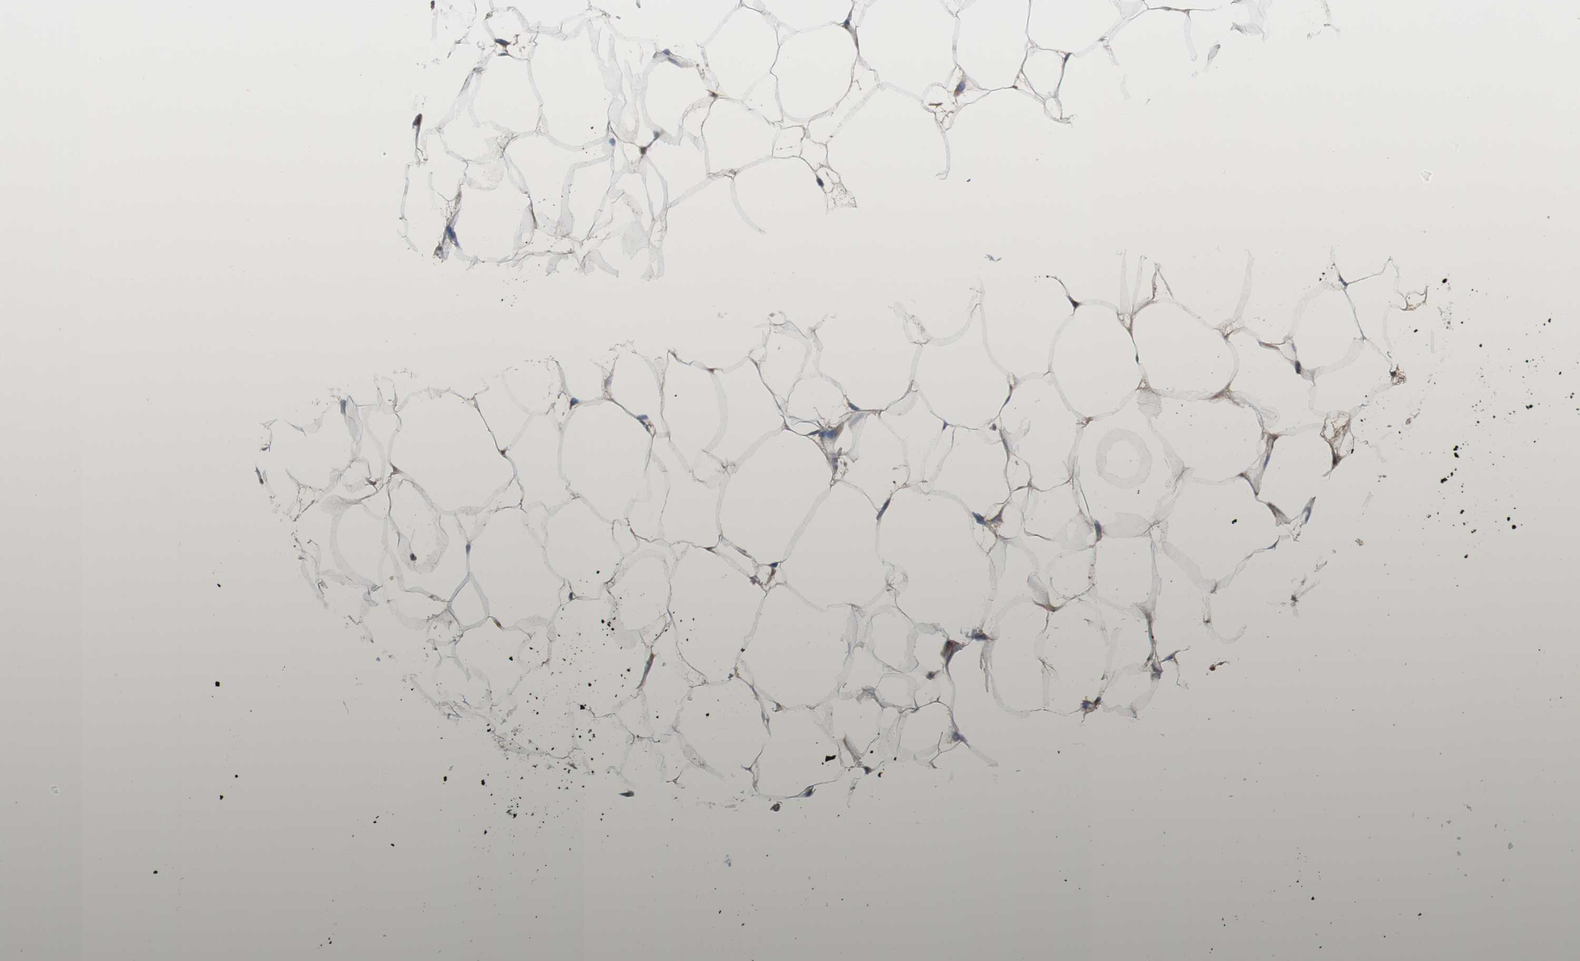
{"staining": {"intensity": "weak", "quantity": "<25%", "location": "cytoplasmic/membranous"}, "tissue": "adipose tissue", "cell_type": "Adipocytes", "image_type": "normal", "snomed": [{"axis": "morphology", "description": "Normal tissue, NOS"}, {"axis": "topography", "description": "Breast"}, {"axis": "topography", "description": "Adipose tissue"}], "caption": "DAB immunohistochemical staining of unremarkable human adipose tissue shows no significant positivity in adipocytes.", "gene": "KANSL1", "patient": {"sex": "female", "age": 25}}